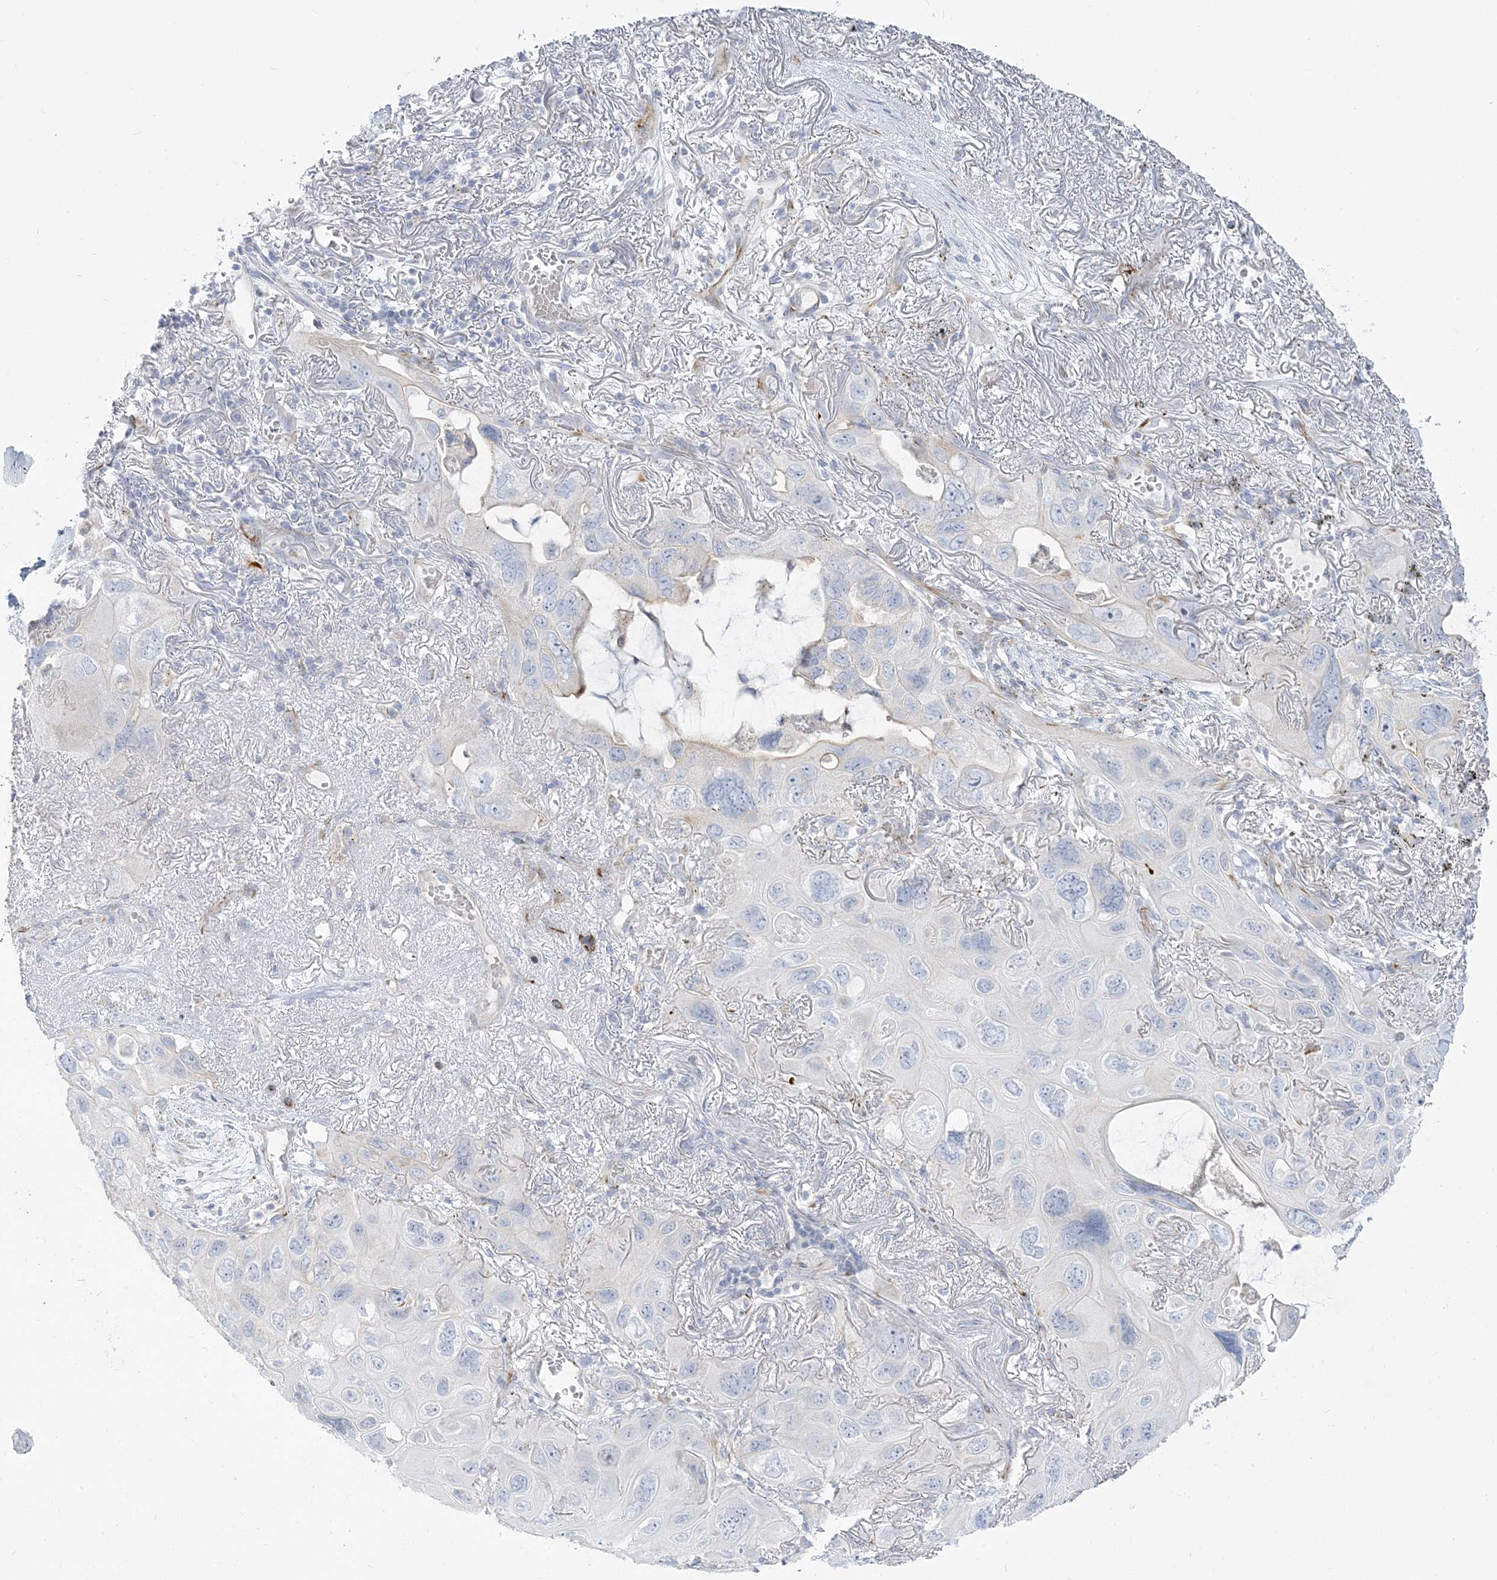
{"staining": {"intensity": "negative", "quantity": "none", "location": "none"}, "tissue": "lung cancer", "cell_type": "Tumor cells", "image_type": "cancer", "snomed": [{"axis": "morphology", "description": "Squamous cell carcinoma, NOS"}, {"axis": "topography", "description": "Lung"}], "caption": "This photomicrograph is of lung squamous cell carcinoma stained with immunohistochemistry (IHC) to label a protein in brown with the nuclei are counter-stained blue. There is no staining in tumor cells.", "gene": "GPAT2", "patient": {"sex": "female", "age": 73}}